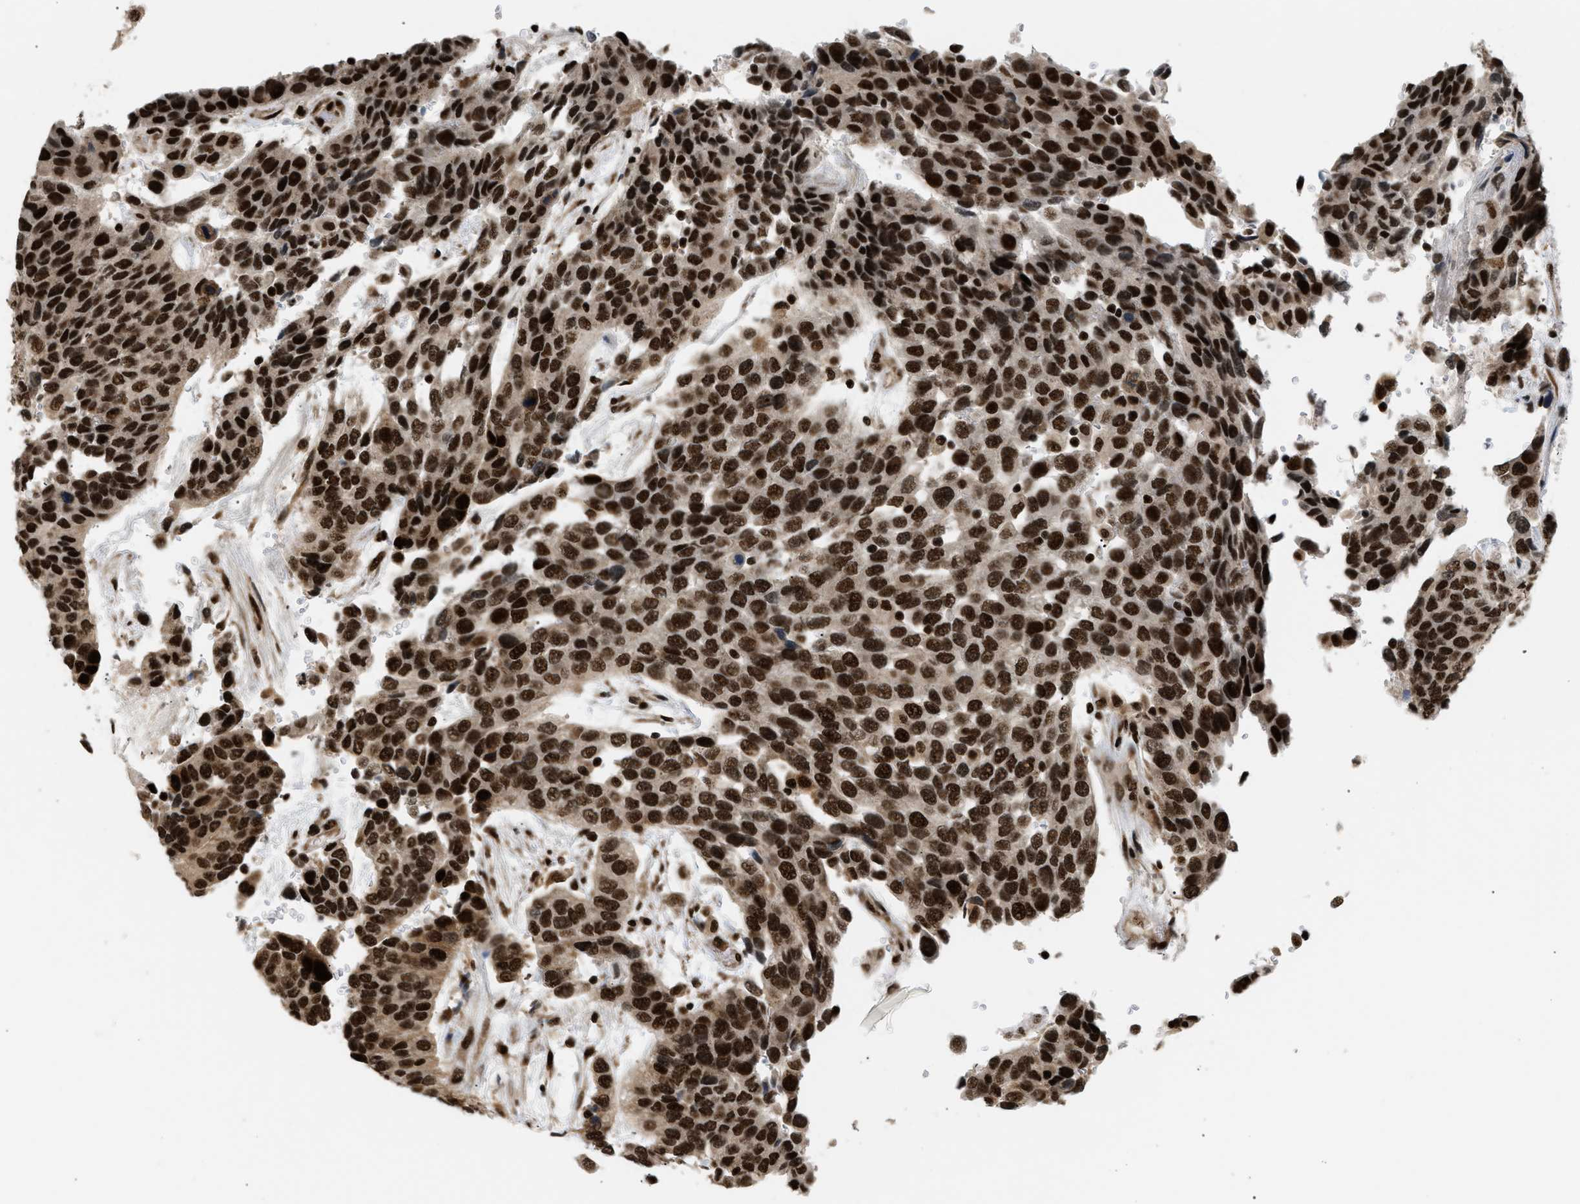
{"staining": {"intensity": "strong", "quantity": ">75%", "location": "nuclear"}, "tissue": "urothelial cancer", "cell_type": "Tumor cells", "image_type": "cancer", "snomed": [{"axis": "morphology", "description": "Urothelial carcinoma, High grade"}, {"axis": "topography", "description": "Urinary bladder"}], "caption": "Human urothelial cancer stained for a protein (brown) demonstrates strong nuclear positive expression in approximately >75% of tumor cells.", "gene": "RBM5", "patient": {"sex": "female", "age": 80}}